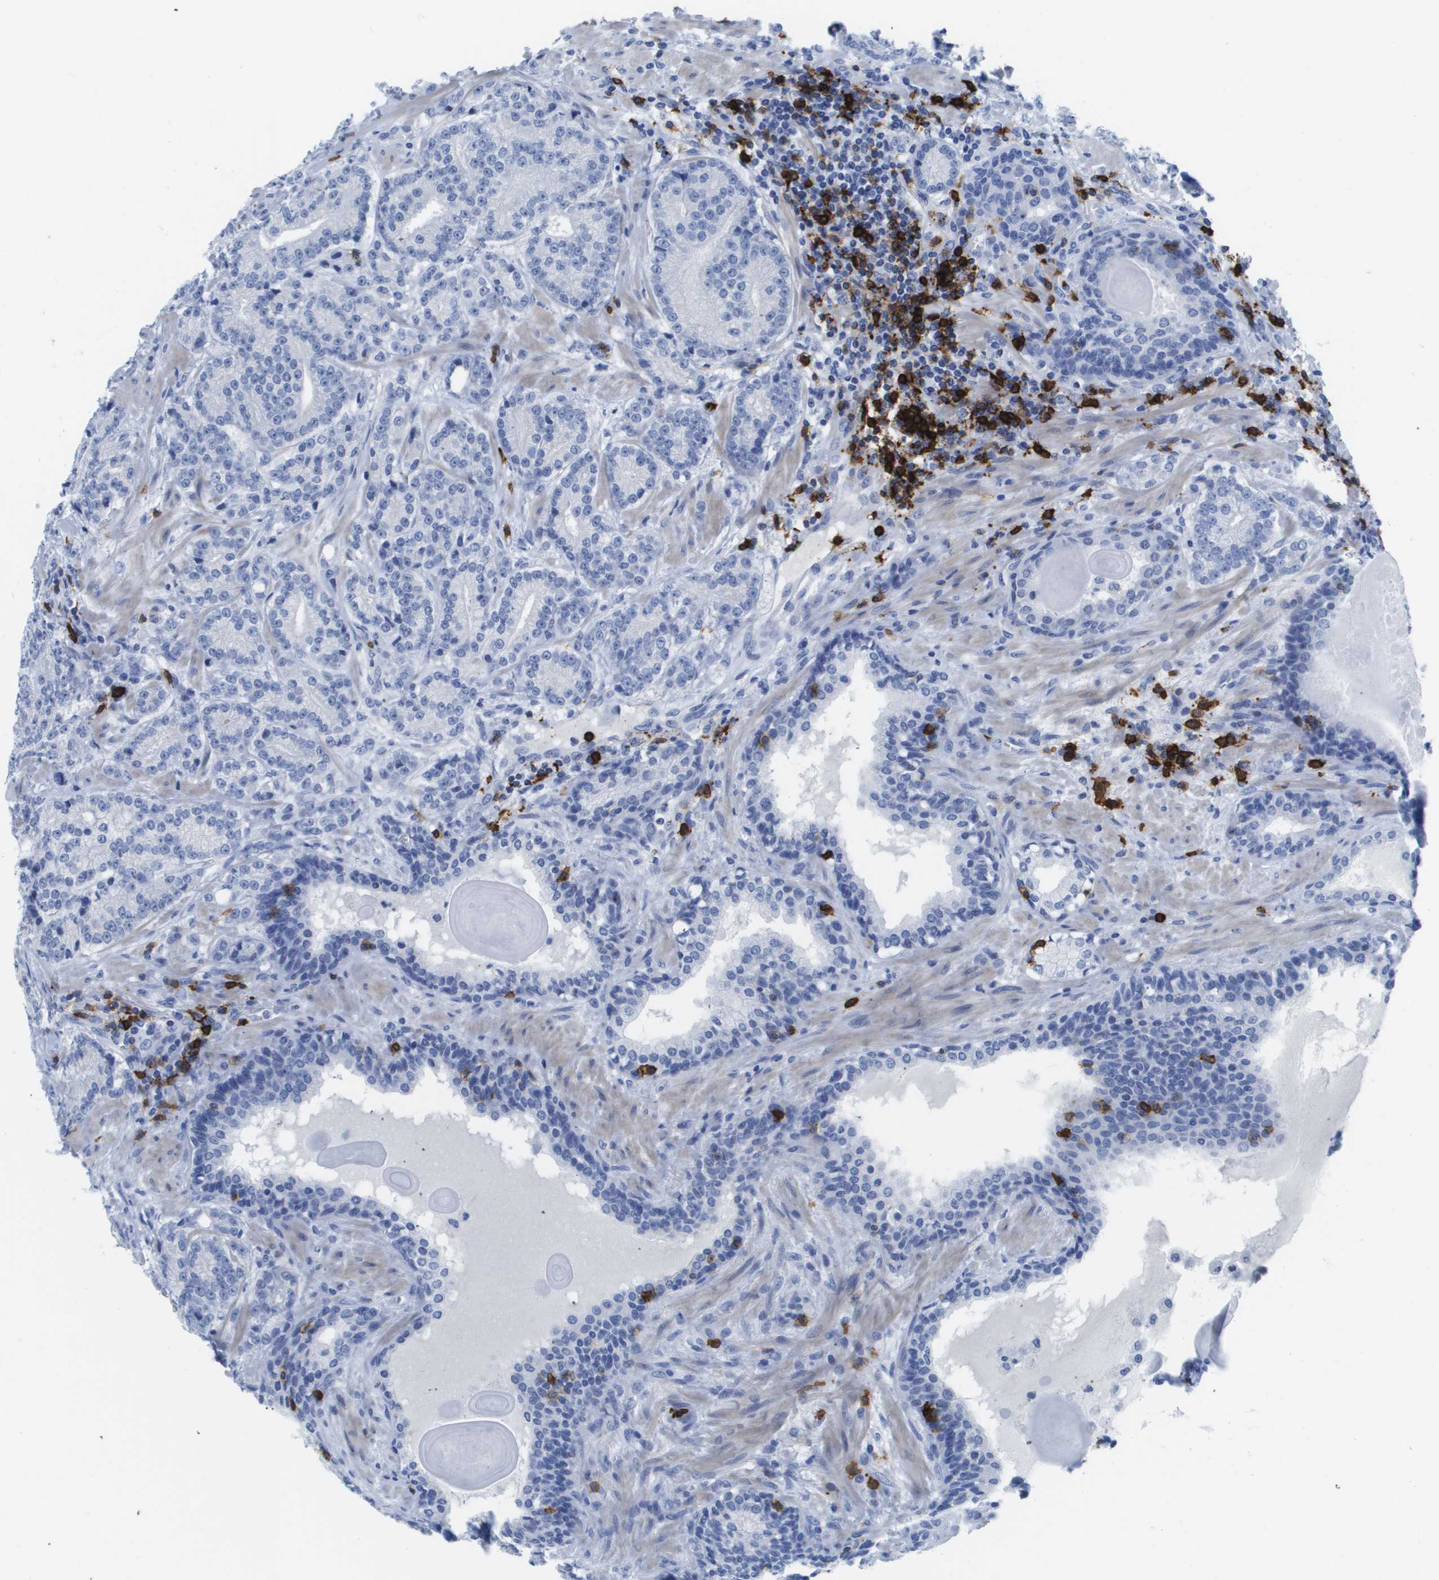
{"staining": {"intensity": "negative", "quantity": "none", "location": "none"}, "tissue": "prostate cancer", "cell_type": "Tumor cells", "image_type": "cancer", "snomed": [{"axis": "morphology", "description": "Adenocarcinoma, High grade"}, {"axis": "topography", "description": "Prostate"}], "caption": "Immunohistochemistry (IHC) of prostate high-grade adenocarcinoma reveals no expression in tumor cells.", "gene": "MS4A1", "patient": {"sex": "male", "age": 61}}